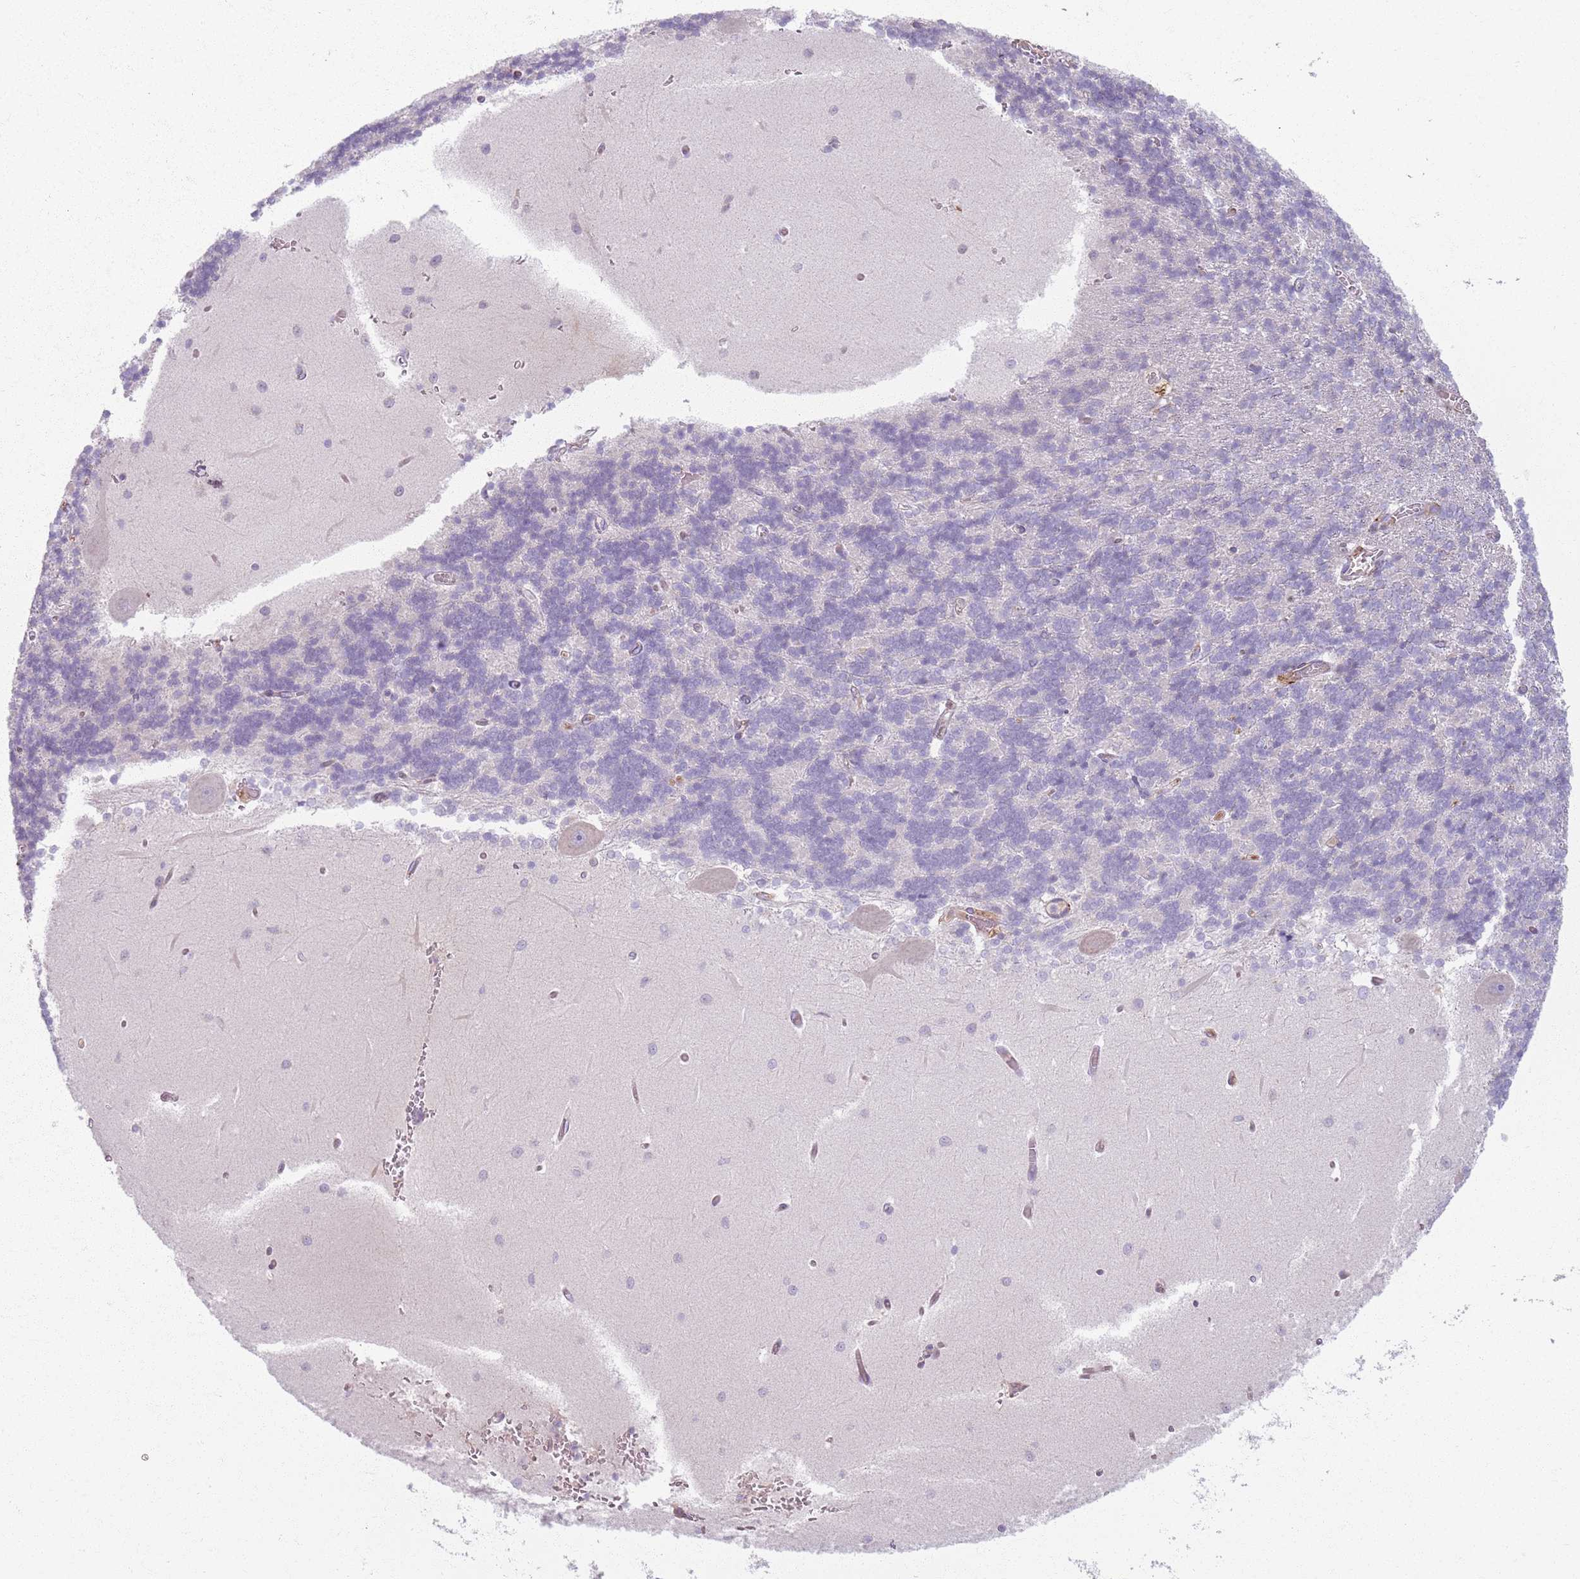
{"staining": {"intensity": "negative", "quantity": "none", "location": "none"}, "tissue": "cerebellum", "cell_type": "Cells in granular layer", "image_type": "normal", "snomed": [{"axis": "morphology", "description": "Normal tissue, NOS"}, {"axis": "topography", "description": "Cerebellum"}], "caption": "IHC of unremarkable cerebellum shows no expression in cells in granular layer. (Stains: DAB (3,3'-diaminobenzidine) immunohistochemistry (IHC) with hematoxylin counter stain, Microscopy: brightfield microscopy at high magnification).", "gene": "COLGALT1", "patient": {"sex": "male", "age": 37}}